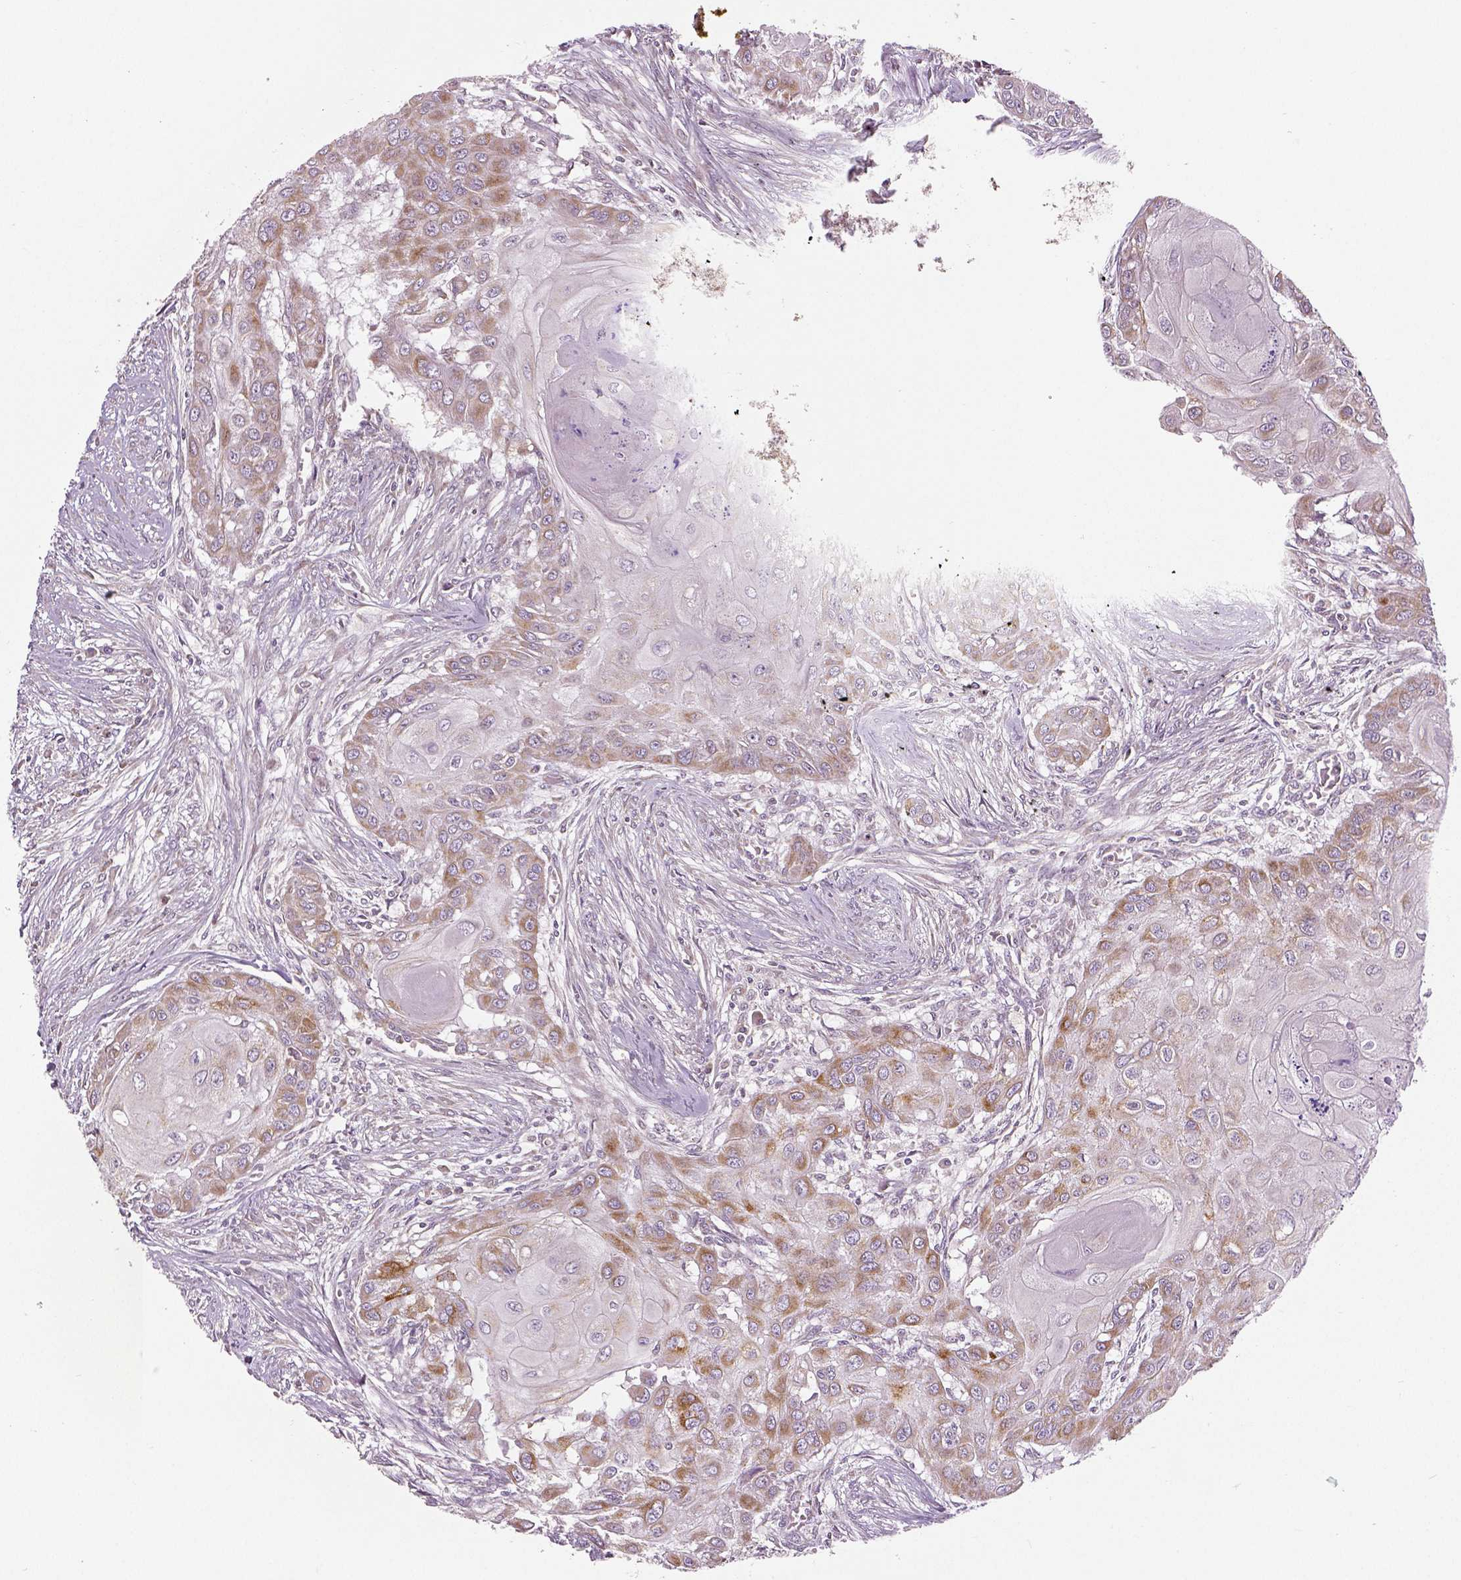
{"staining": {"intensity": "moderate", "quantity": "<25%", "location": "cytoplasmic/membranous"}, "tissue": "head and neck cancer", "cell_type": "Tumor cells", "image_type": "cancer", "snomed": [{"axis": "morphology", "description": "Squamous cell carcinoma, NOS"}, {"axis": "topography", "description": "Oral tissue"}, {"axis": "topography", "description": "Head-Neck"}], "caption": "Immunohistochemical staining of squamous cell carcinoma (head and neck) shows low levels of moderate cytoplasmic/membranous protein expression in approximately <25% of tumor cells.", "gene": "PGAM5", "patient": {"sex": "male", "age": 71}}